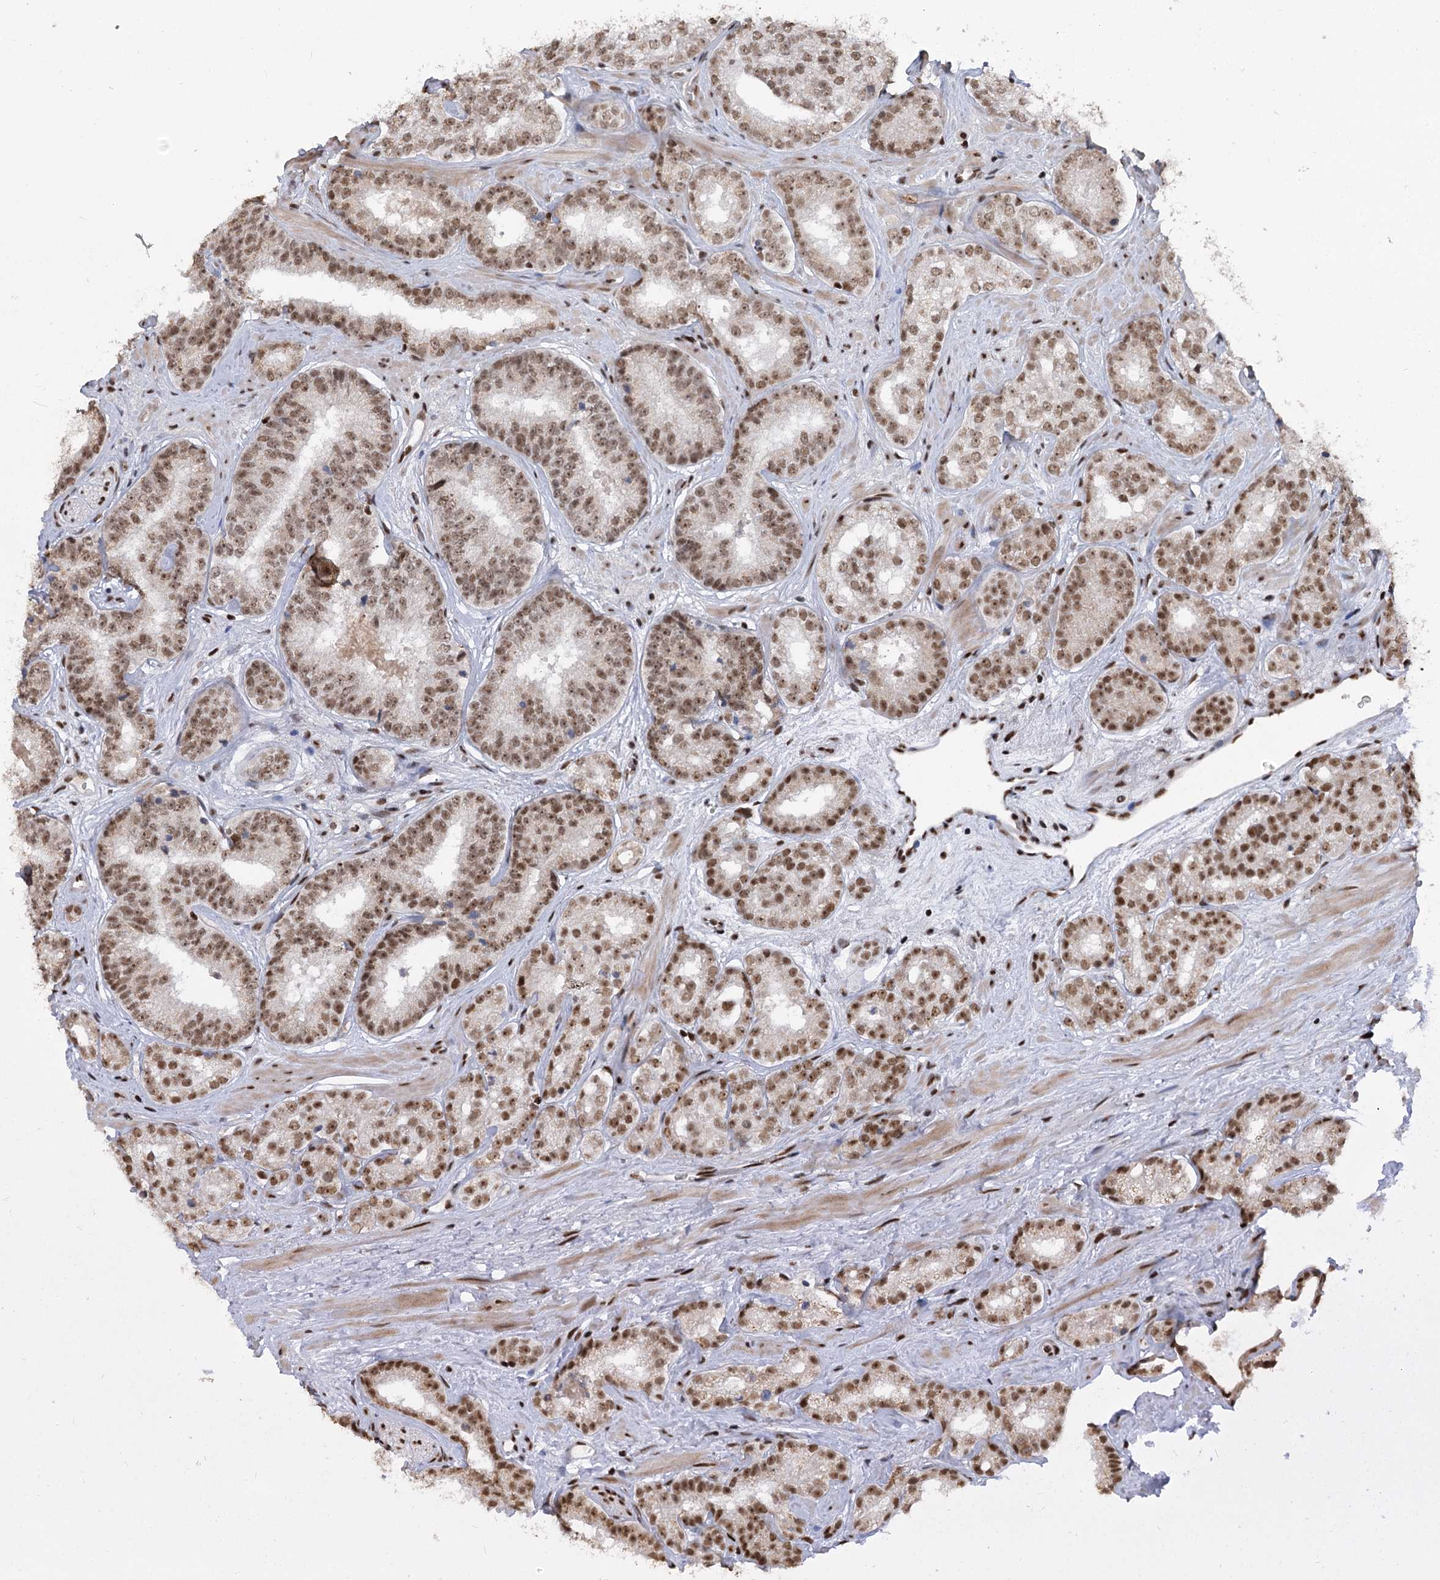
{"staining": {"intensity": "moderate", "quantity": ">75%", "location": "nuclear"}, "tissue": "prostate cancer", "cell_type": "Tumor cells", "image_type": "cancer", "snomed": [{"axis": "morphology", "description": "Normal tissue, NOS"}, {"axis": "morphology", "description": "Adenocarcinoma, High grade"}, {"axis": "topography", "description": "Prostate"}], "caption": "There is medium levels of moderate nuclear staining in tumor cells of prostate high-grade adenocarcinoma, as demonstrated by immunohistochemical staining (brown color).", "gene": "CGGBP1", "patient": {"sex": "male", "age": 83}}